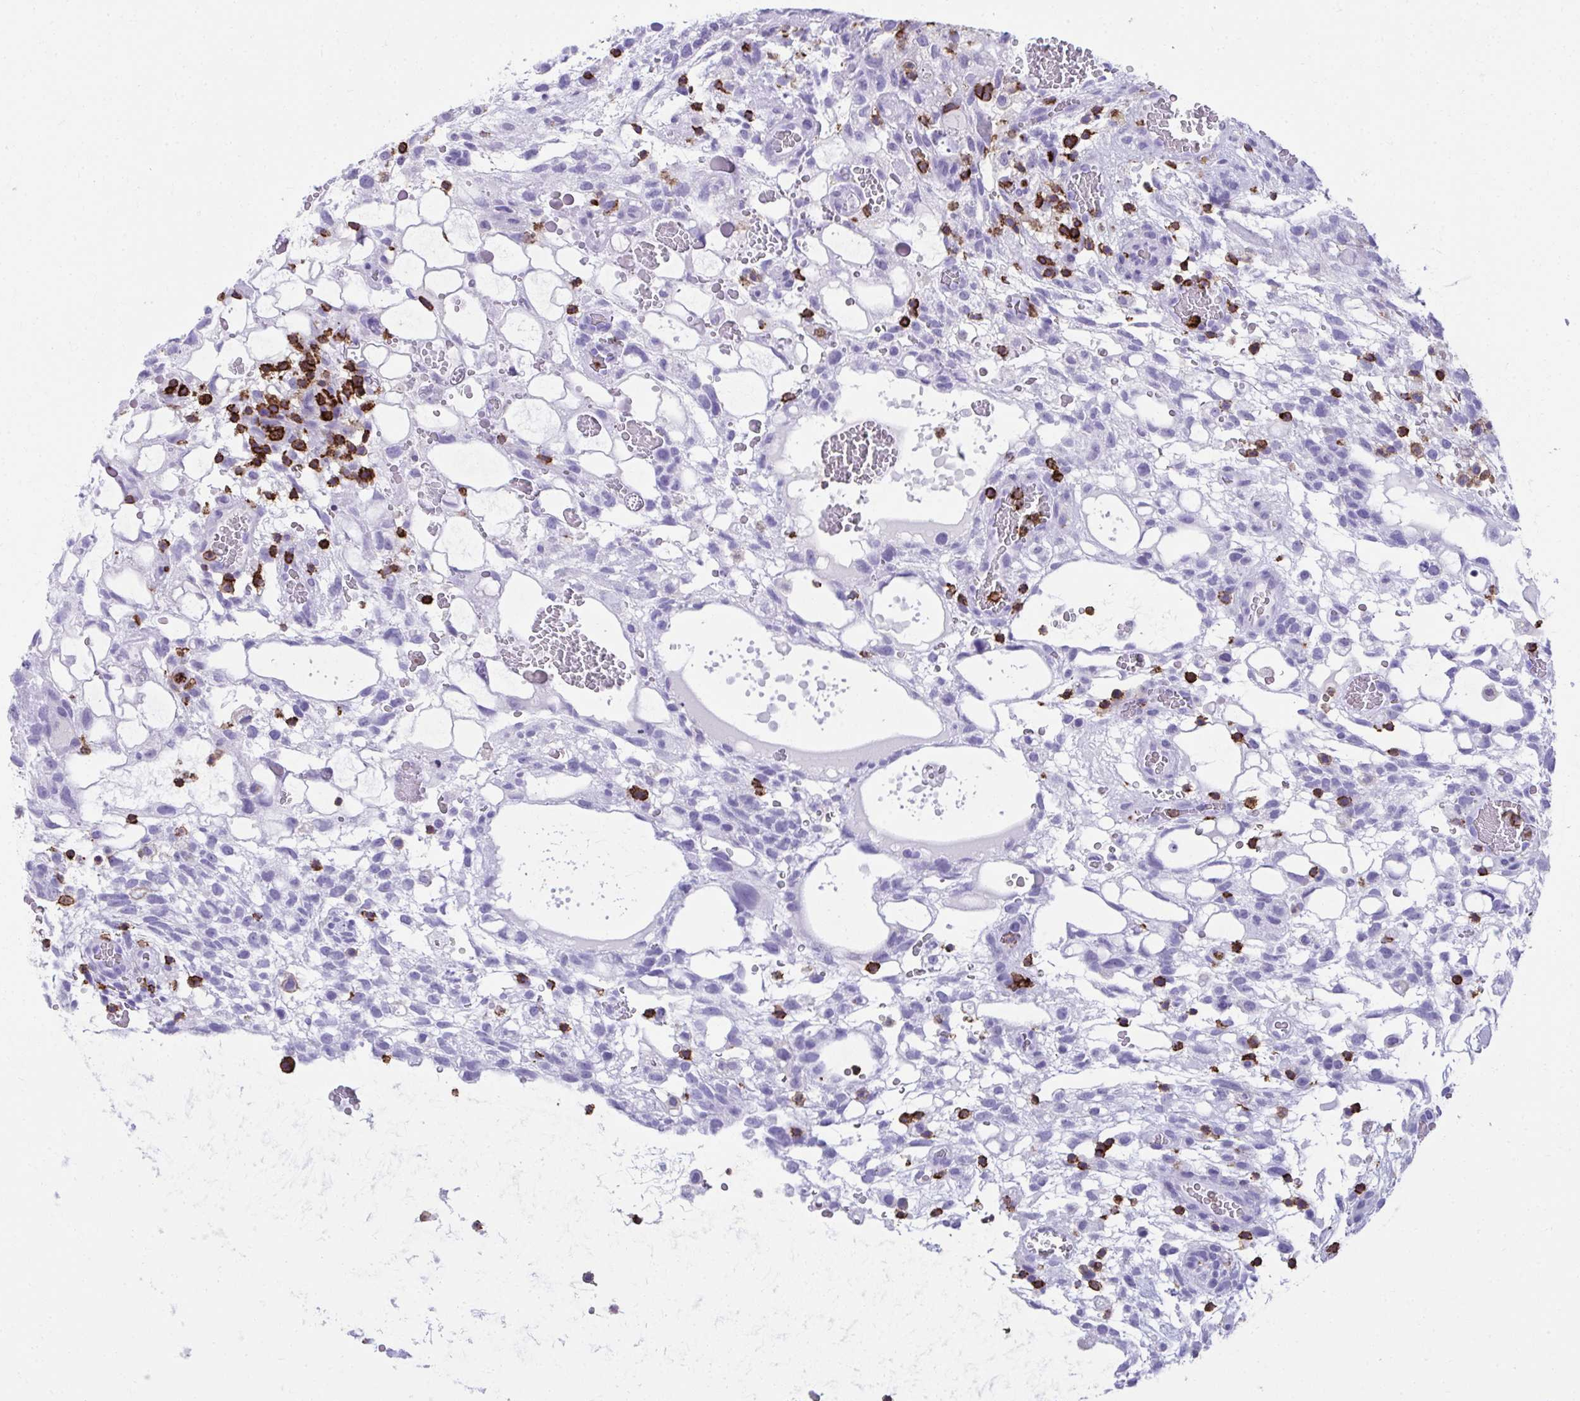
{"staining": {"intensity": "negative", "quantity": "none", "location": "none"}, "tissue": "testis cancer", "cell_type": "Tumor cells", "image_type": "cancer", "snomed": [{"axis": "morphology", "description": "Normal tissue, NOS"}, {"axis": "morphology", "description": "Carcinoma, Embryonal, NOS"}, {"axis": "topography", "description": "Testis"}], "caption": "IHC of human embryonal carcinoma (testis) displays no positivity in tumor cells.", "gene": "SPN", "patient": {"sex": "male", "age": 32}}